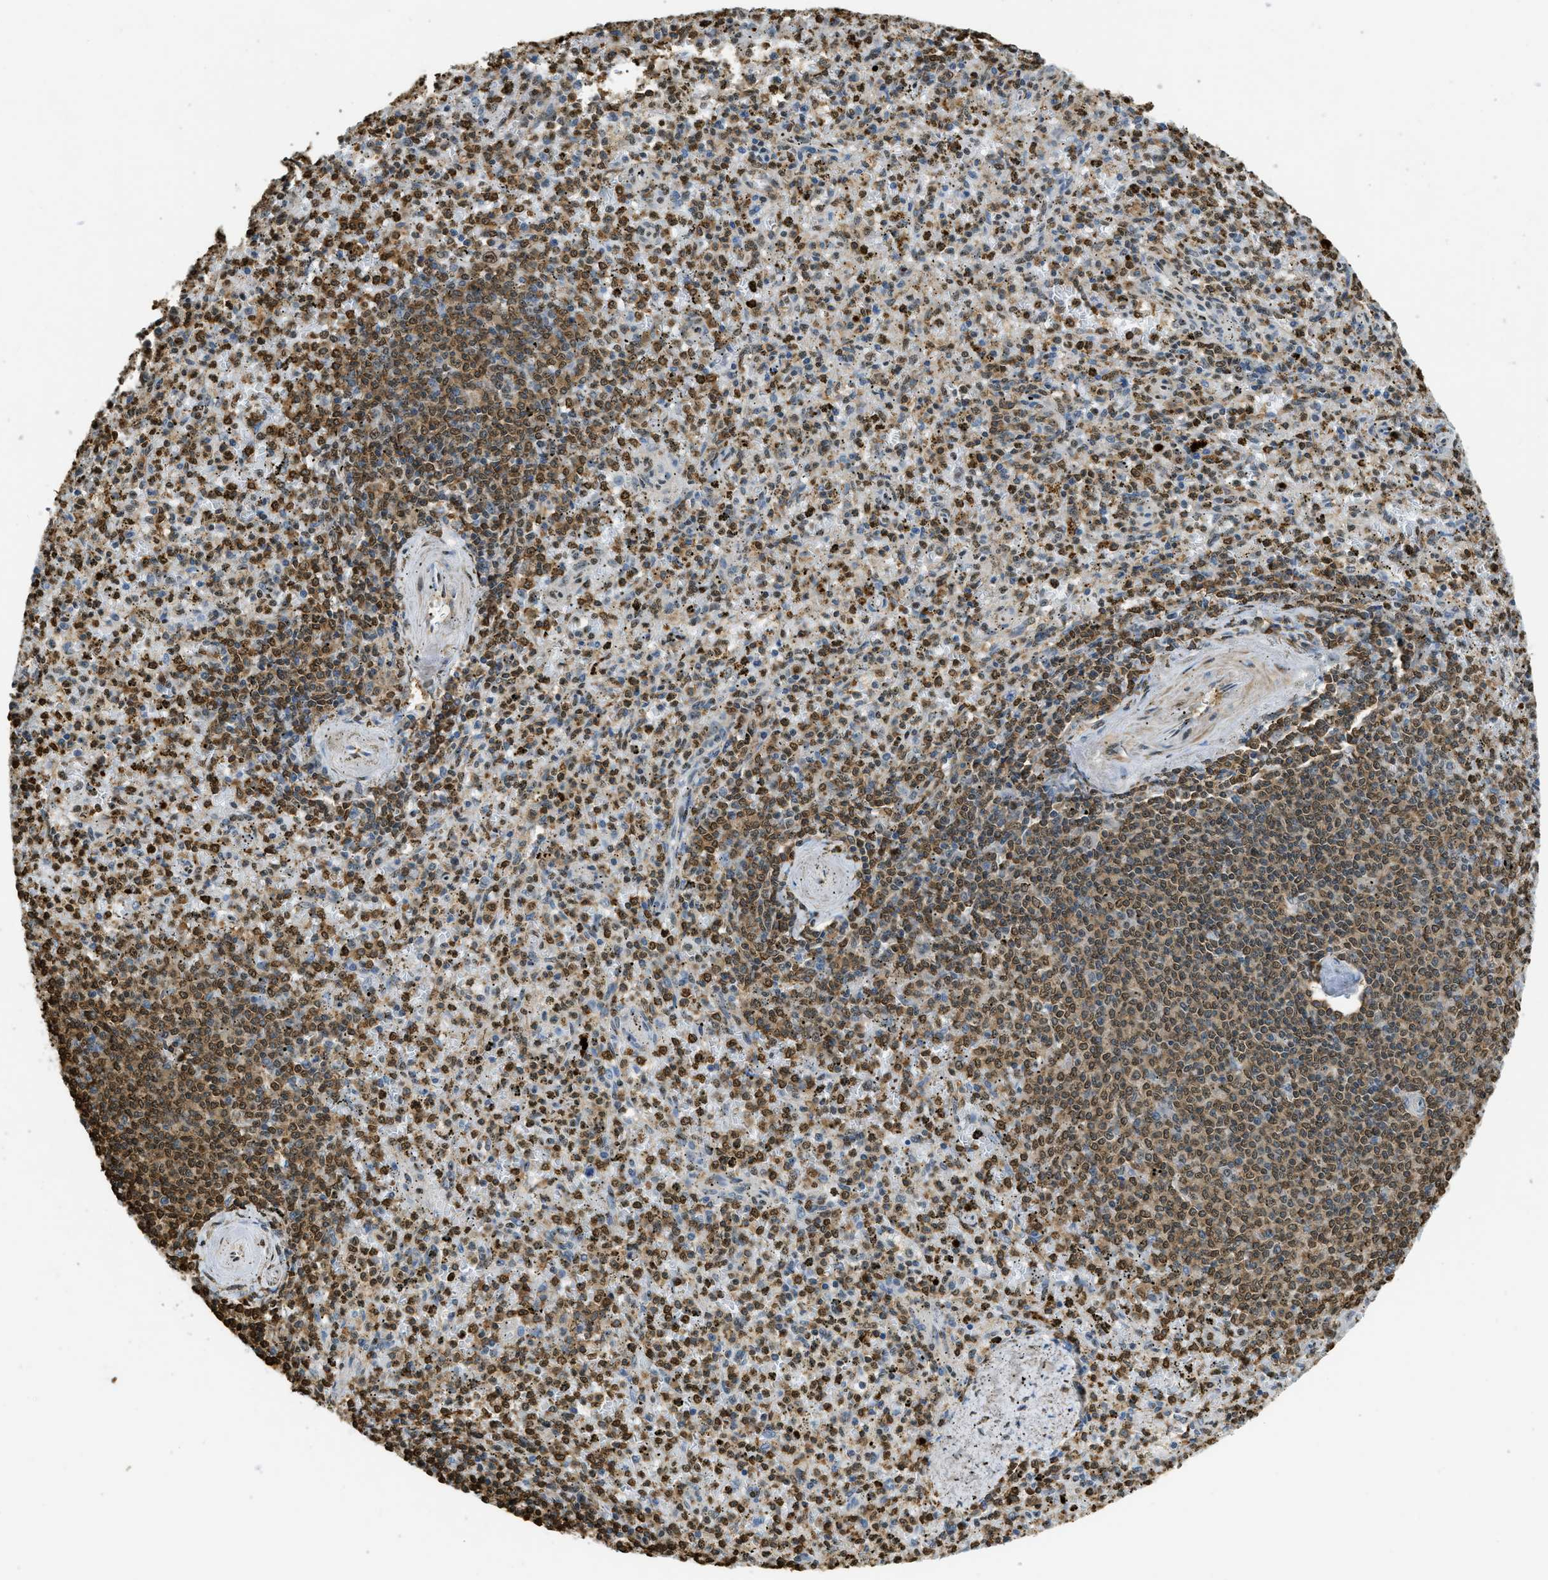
{"staining": {"intensity": "moderate", "quantity": "25%-75%", "location": "nuclear"}, "tissue": "spleen", "cell_type": "Cells in red pulp", "image_type": "normal", "snomed": [{"axis": "morphology", "description": "Normal tissue, NOS"}, {"axis": "topography", "description": "Spleen"}], "caption": "Immunohistochemical staining of benign spleen exhibits 25%-75% levels of moderate nuclear protein positivity in approximately 25%-75% of cells in red pulp. (brown staining indicates protein expression, while blue staining denotes nuclei).", "gene": "NR5A2", "patient": {"sex": "male", "age": 72}}